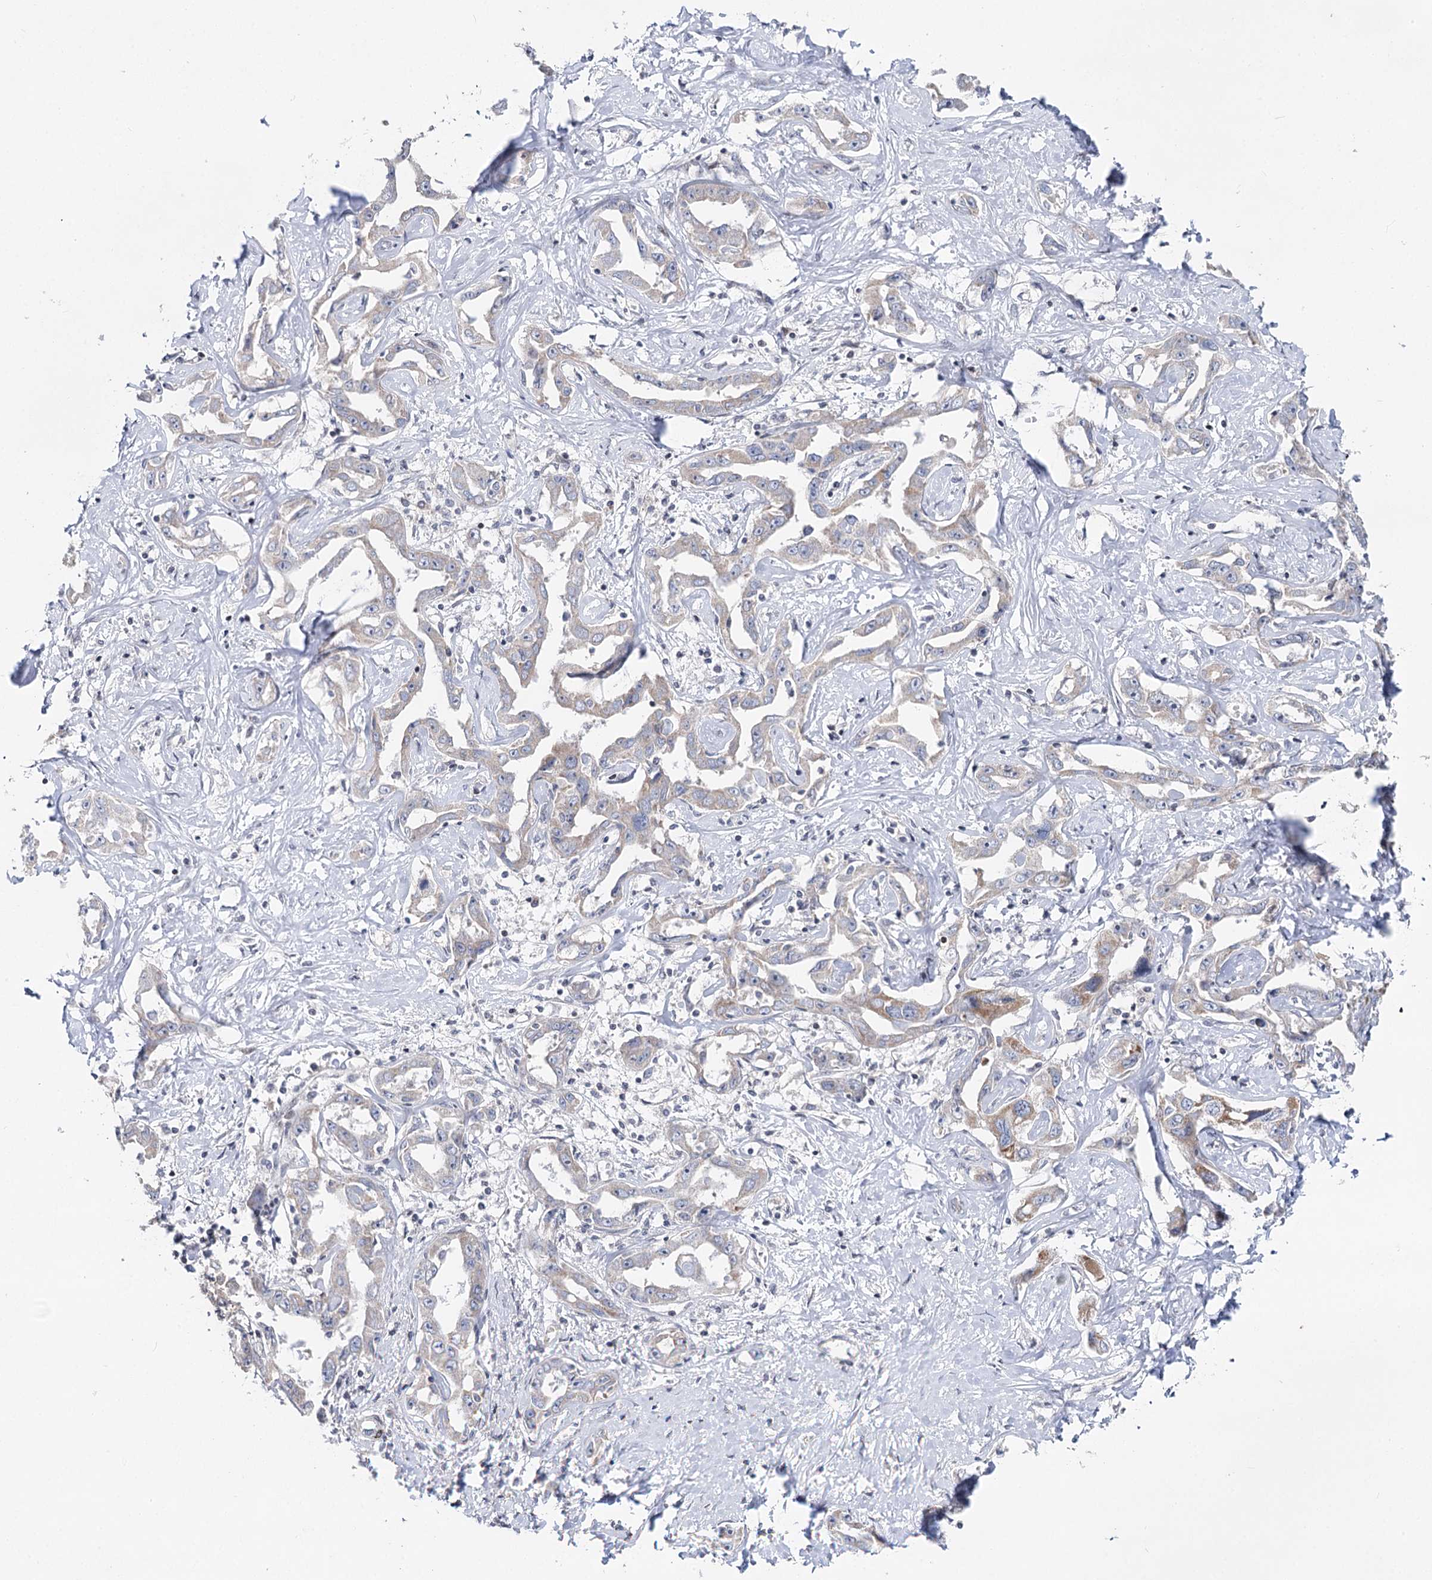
{"staining": {"intensity": "weak", "quantity": "25%-75%", "location": "cytoplasmic/membranous"}, "tissue": "liver cancer", "cell_type": "Tumor cells", "image_type": "cancer", "snomed": [{"axis": "morphology", "description": "Cholangiocarcinoma"}, {"axis": "topography", "description": "Liver"}], "caption": "Immunohistochemical staining of liver cholangiocarcinoma reveals low levels of weak cytoplasmic/membranous protein staining in approximately 25%-75% of tumor cells.", "gene": "PTGR1", "patient": {"sex": "male", "age": 59}}